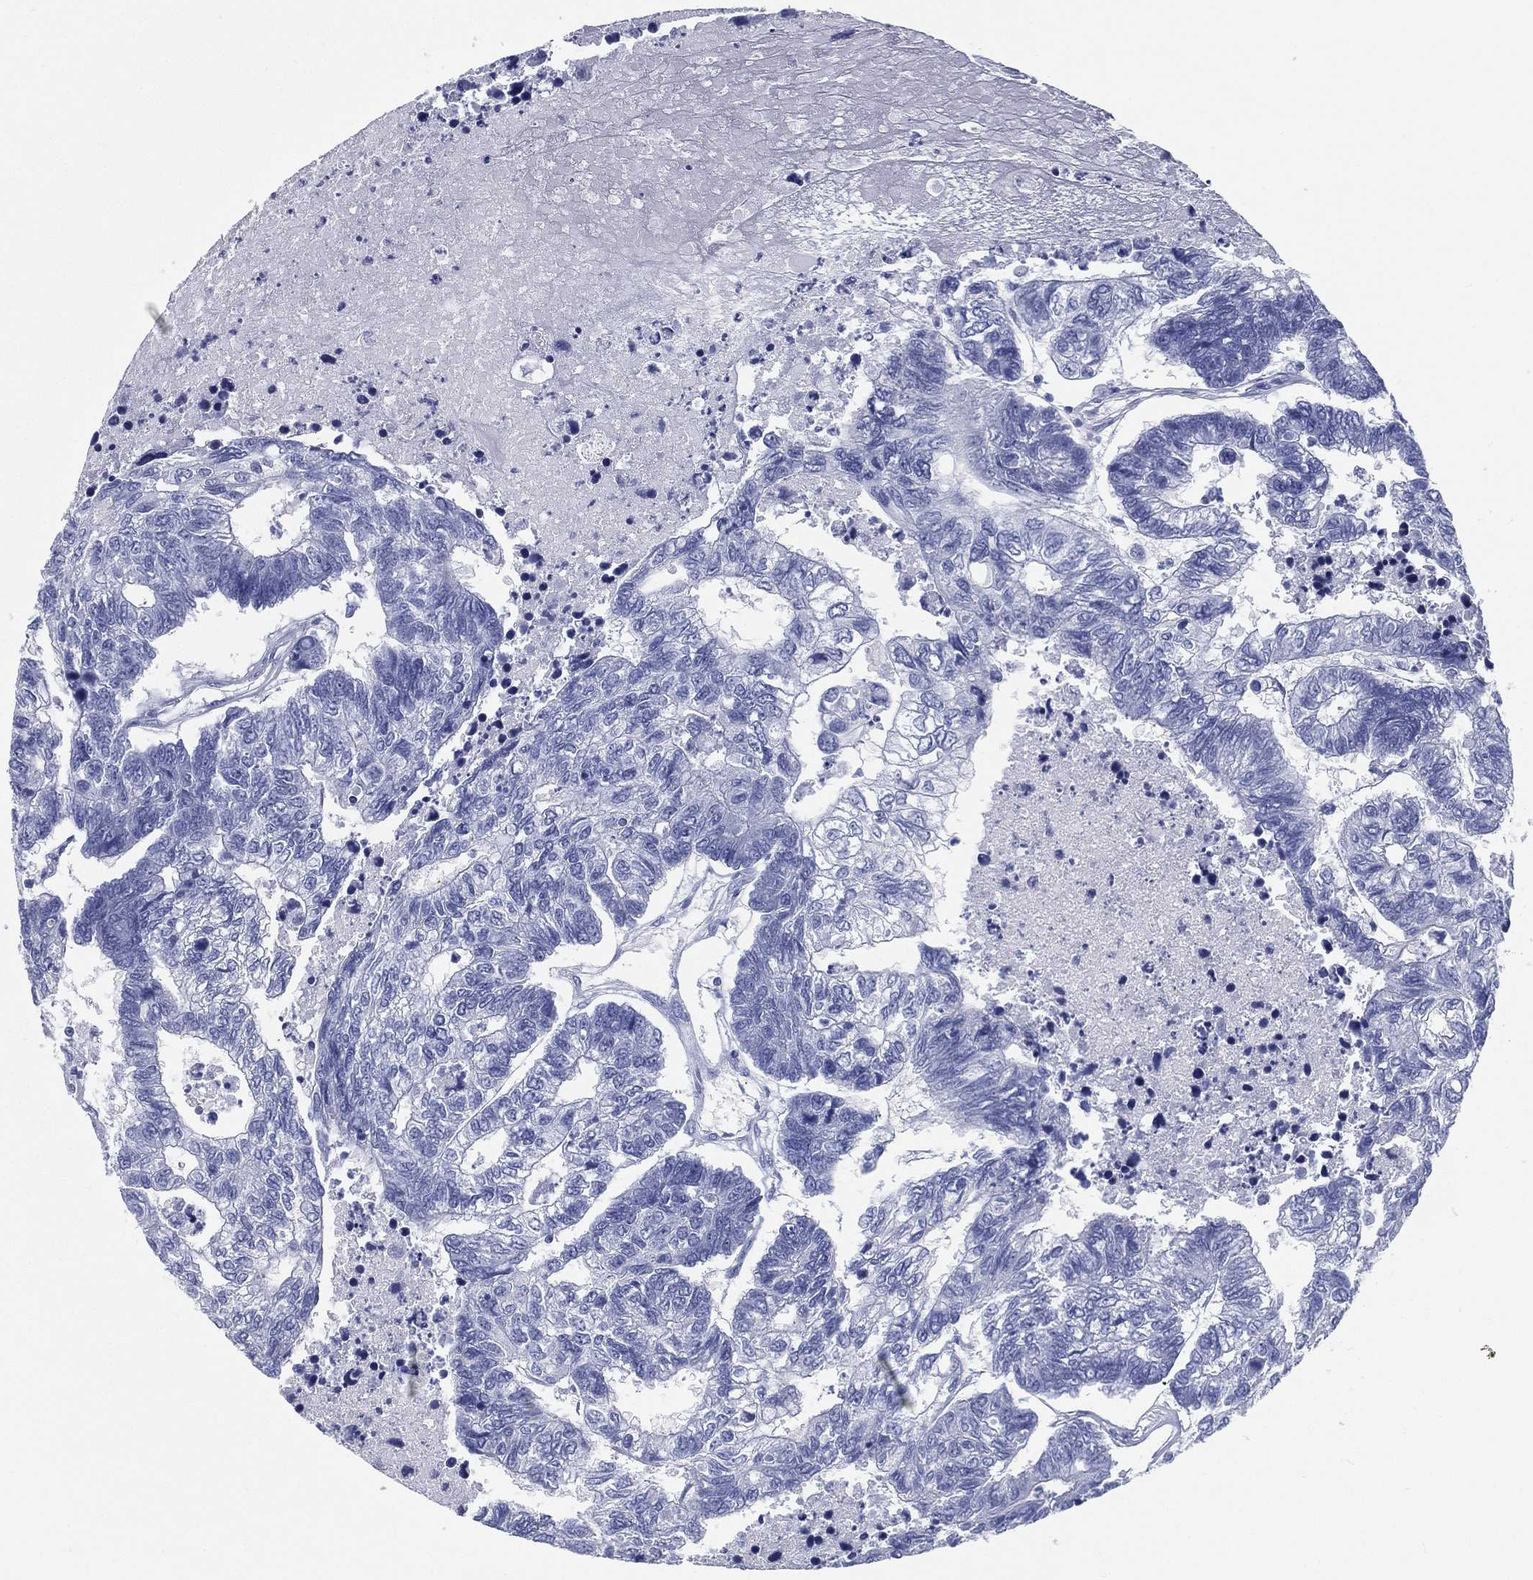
{"staining": {"intensity": "negative", "quantity": "none", "location": "none"}, "tissue": "colorectal cancer", "cell_type": "Tumor cells", "image_type": "cancer", "snomed": [{"axis": "morphology", "description": "Adenocarcinoma, NOS"}, {"axis": "topography", "description": "Colon"}], "caption": "IHC of colorectal adenocarcinoma shows no staining in tumor cells.", "gene": "RSPH4A", "patient": {"sex": "female", "age": 48}}